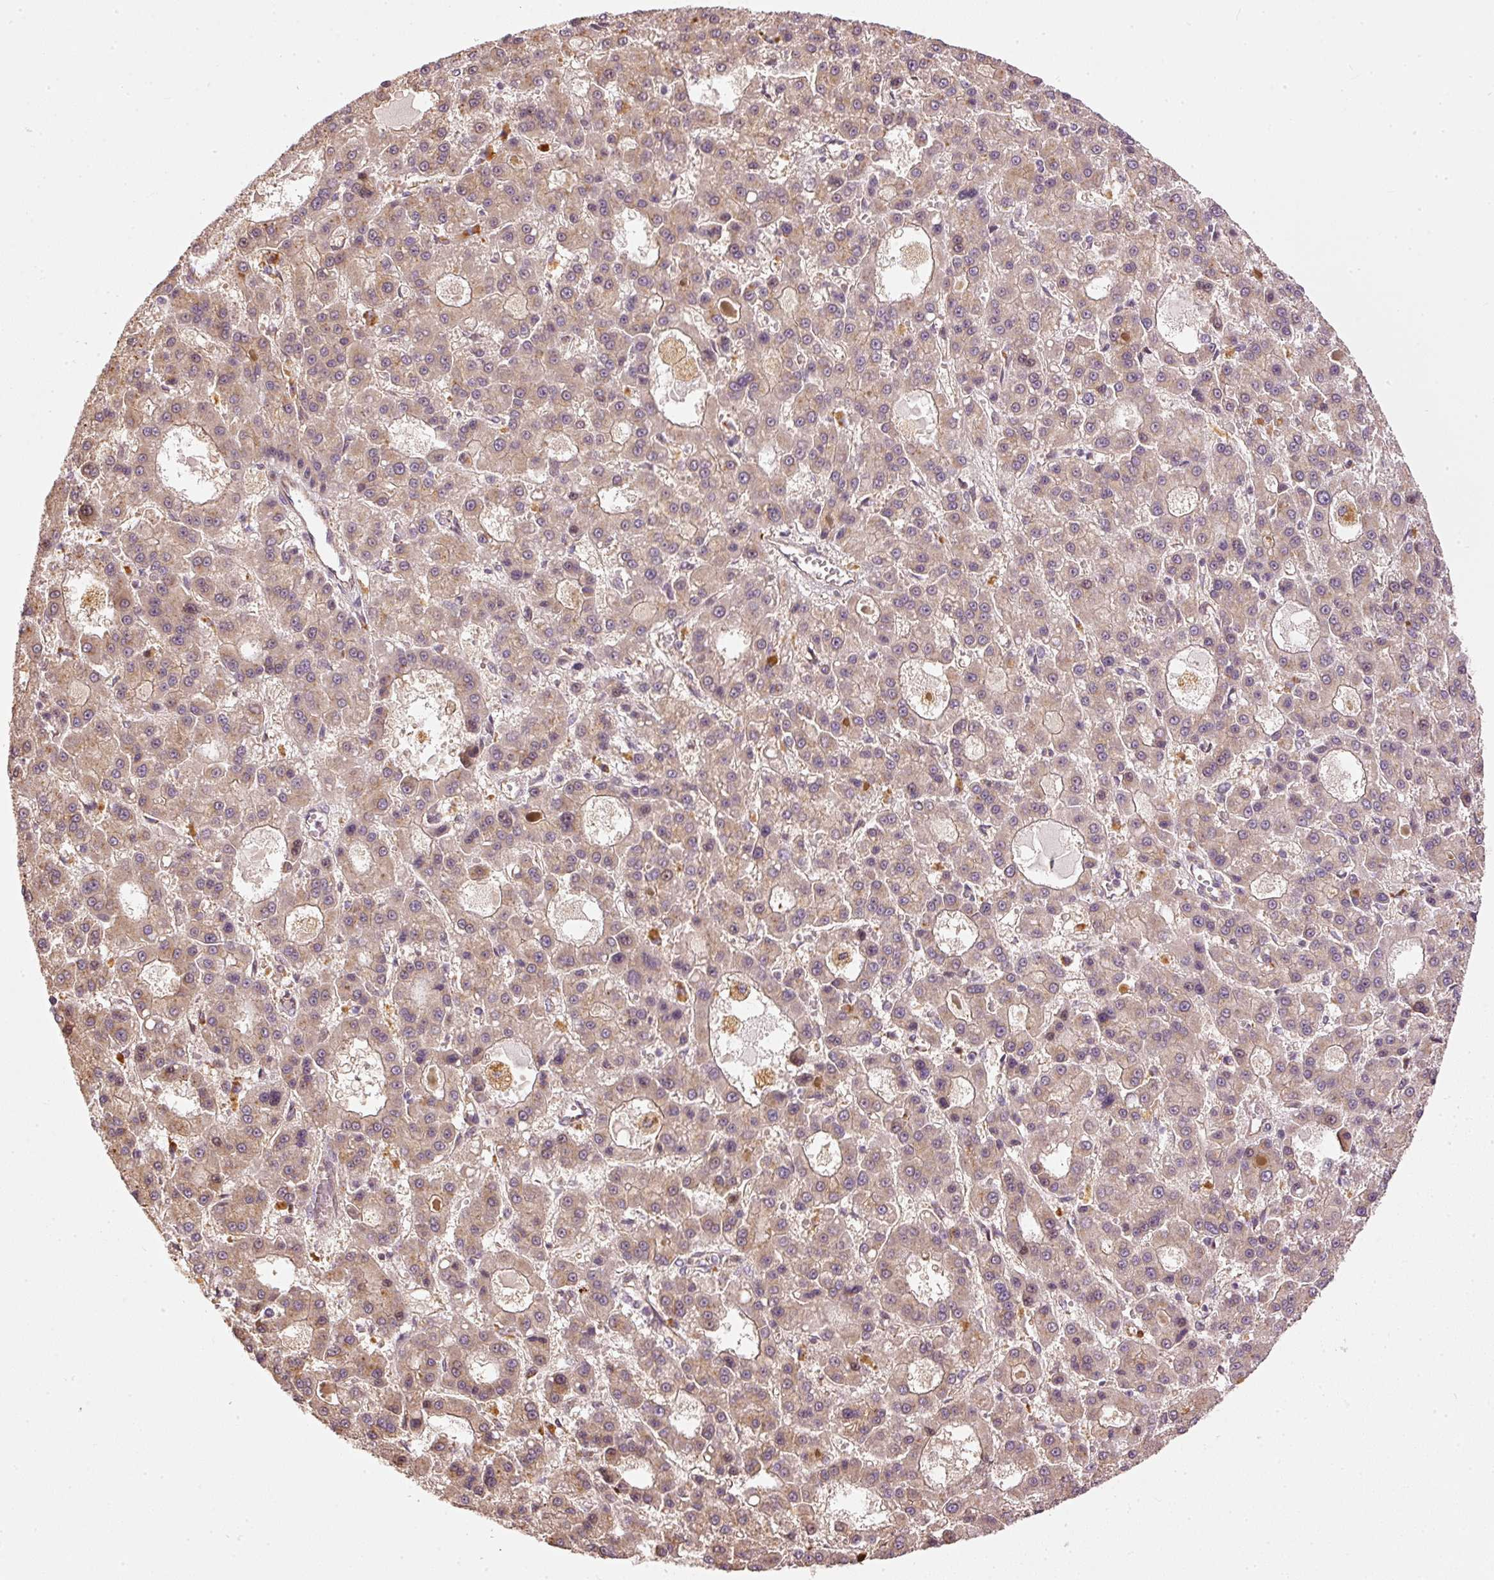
{"staining": {"intensity": "weak", "quantity": ">75%", "location": "cytoplasmic/membranous,nuclear"}, "tissue": "liver cancer", "cell_type": "Tumor cells", "image_type": "cancer", "snomed": [{"axis": "morphology", "description": "Carcinoma, Hepatocellular, NOS"}, {"axis": "topography", "description": "Liver"}], "caption": "A photomicrograph of liver hepatocellular carcinoma stained for a protein shows weak cytoplasmic/membranous and nuclear brown staining in tumor cells.", "gene": "MTHFD1L", "patient": {"sex": "male", "age": 70}}